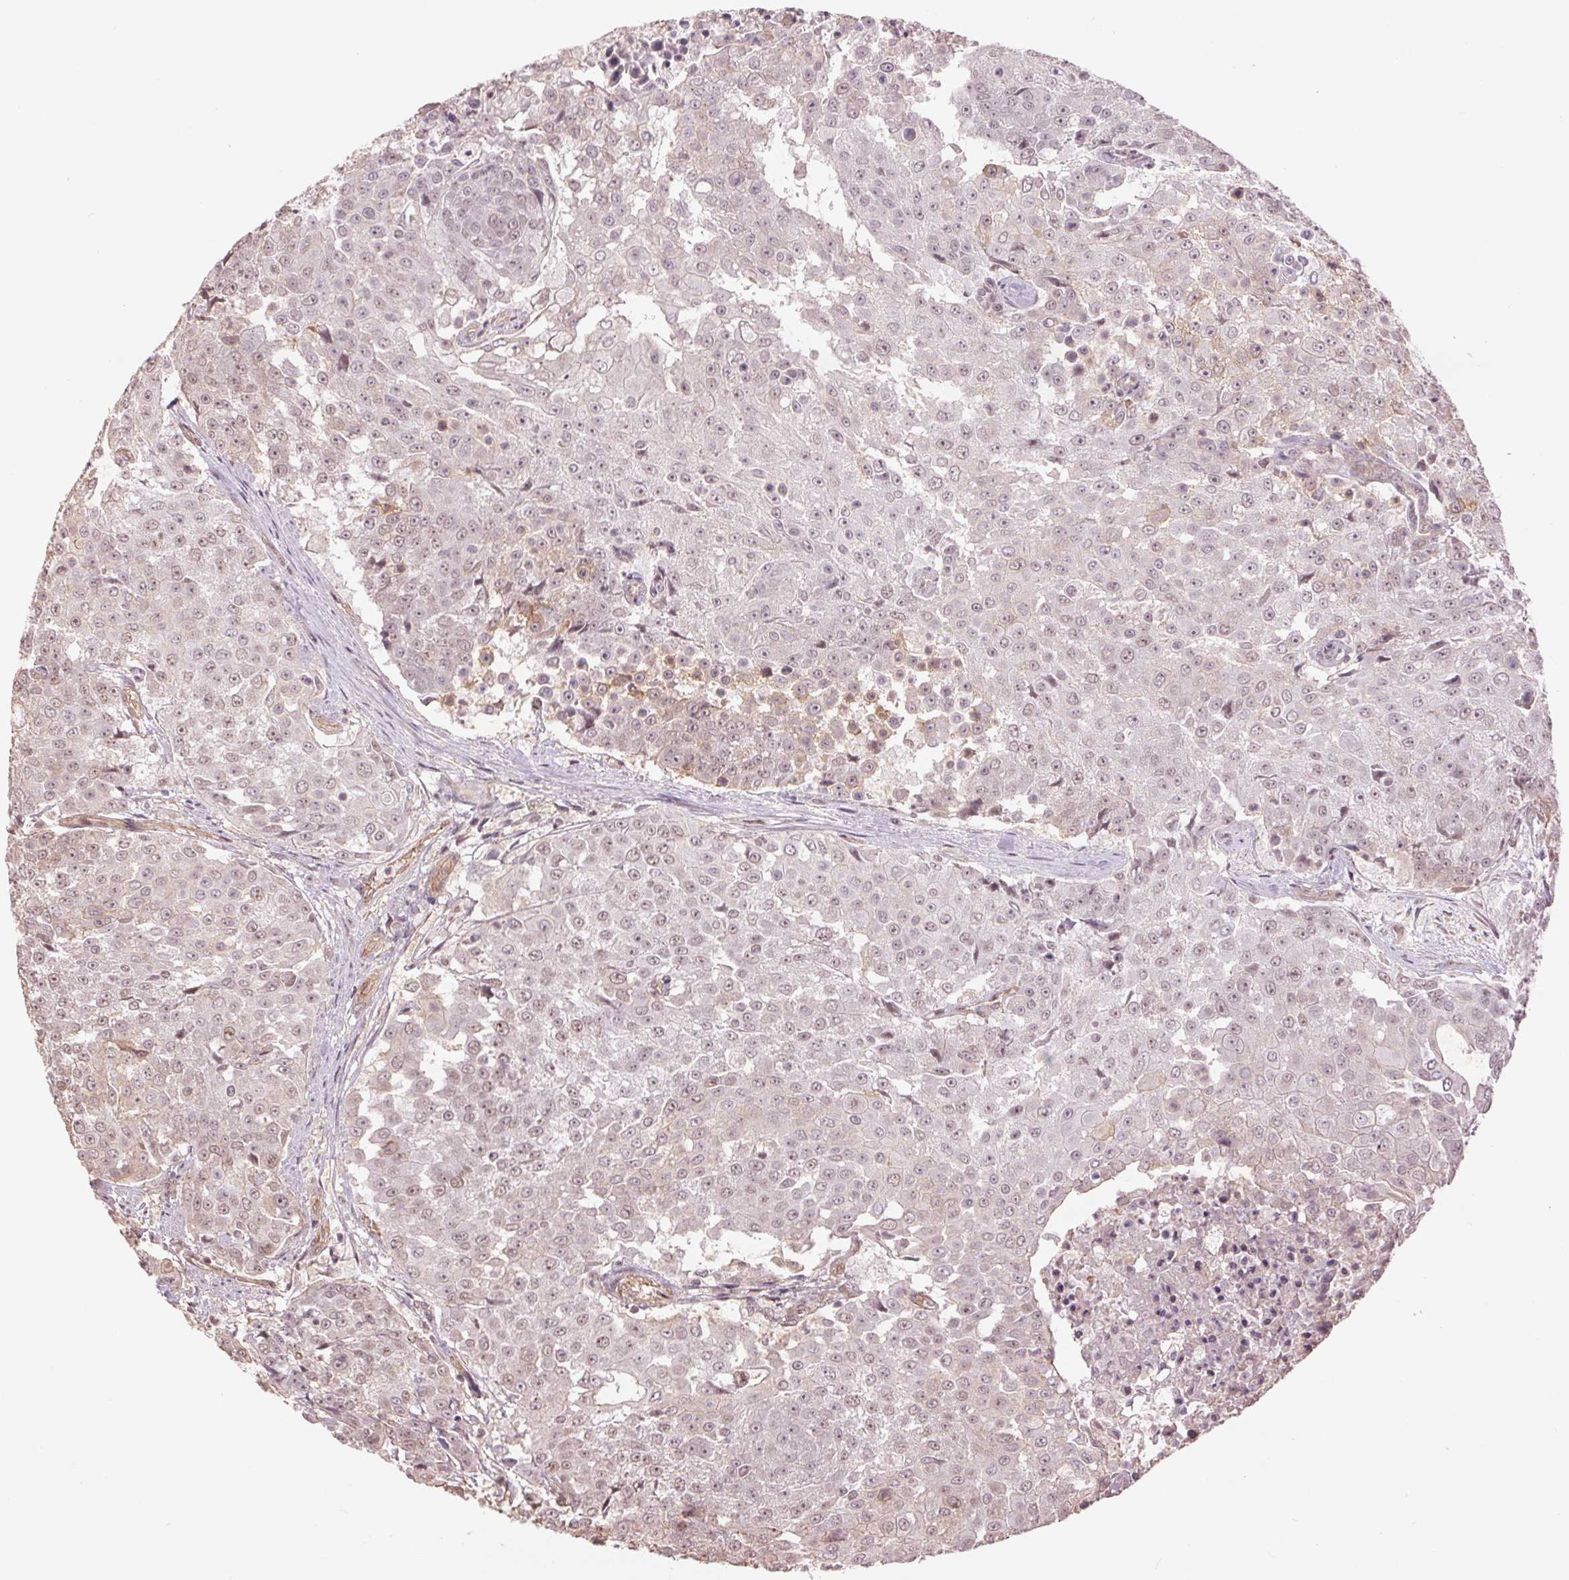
{"staining": {"intensity": "negative", "quantity": "none", "location": "none"}, "tissue": "urothelial cancer", "cell_type": "Tumor cells", "image_type": "cancer", "snomed": [{"axis": "morphology", "description": "Urothelial carcinoma, High grade"}, {"axis": "topography", "description": "Urinary bladder"}], "caption": "Tumor cells show no significant protein positivity in urothelial cancer.", "gene": "PALM", "patient": {"sex": "female", "age": 63}}